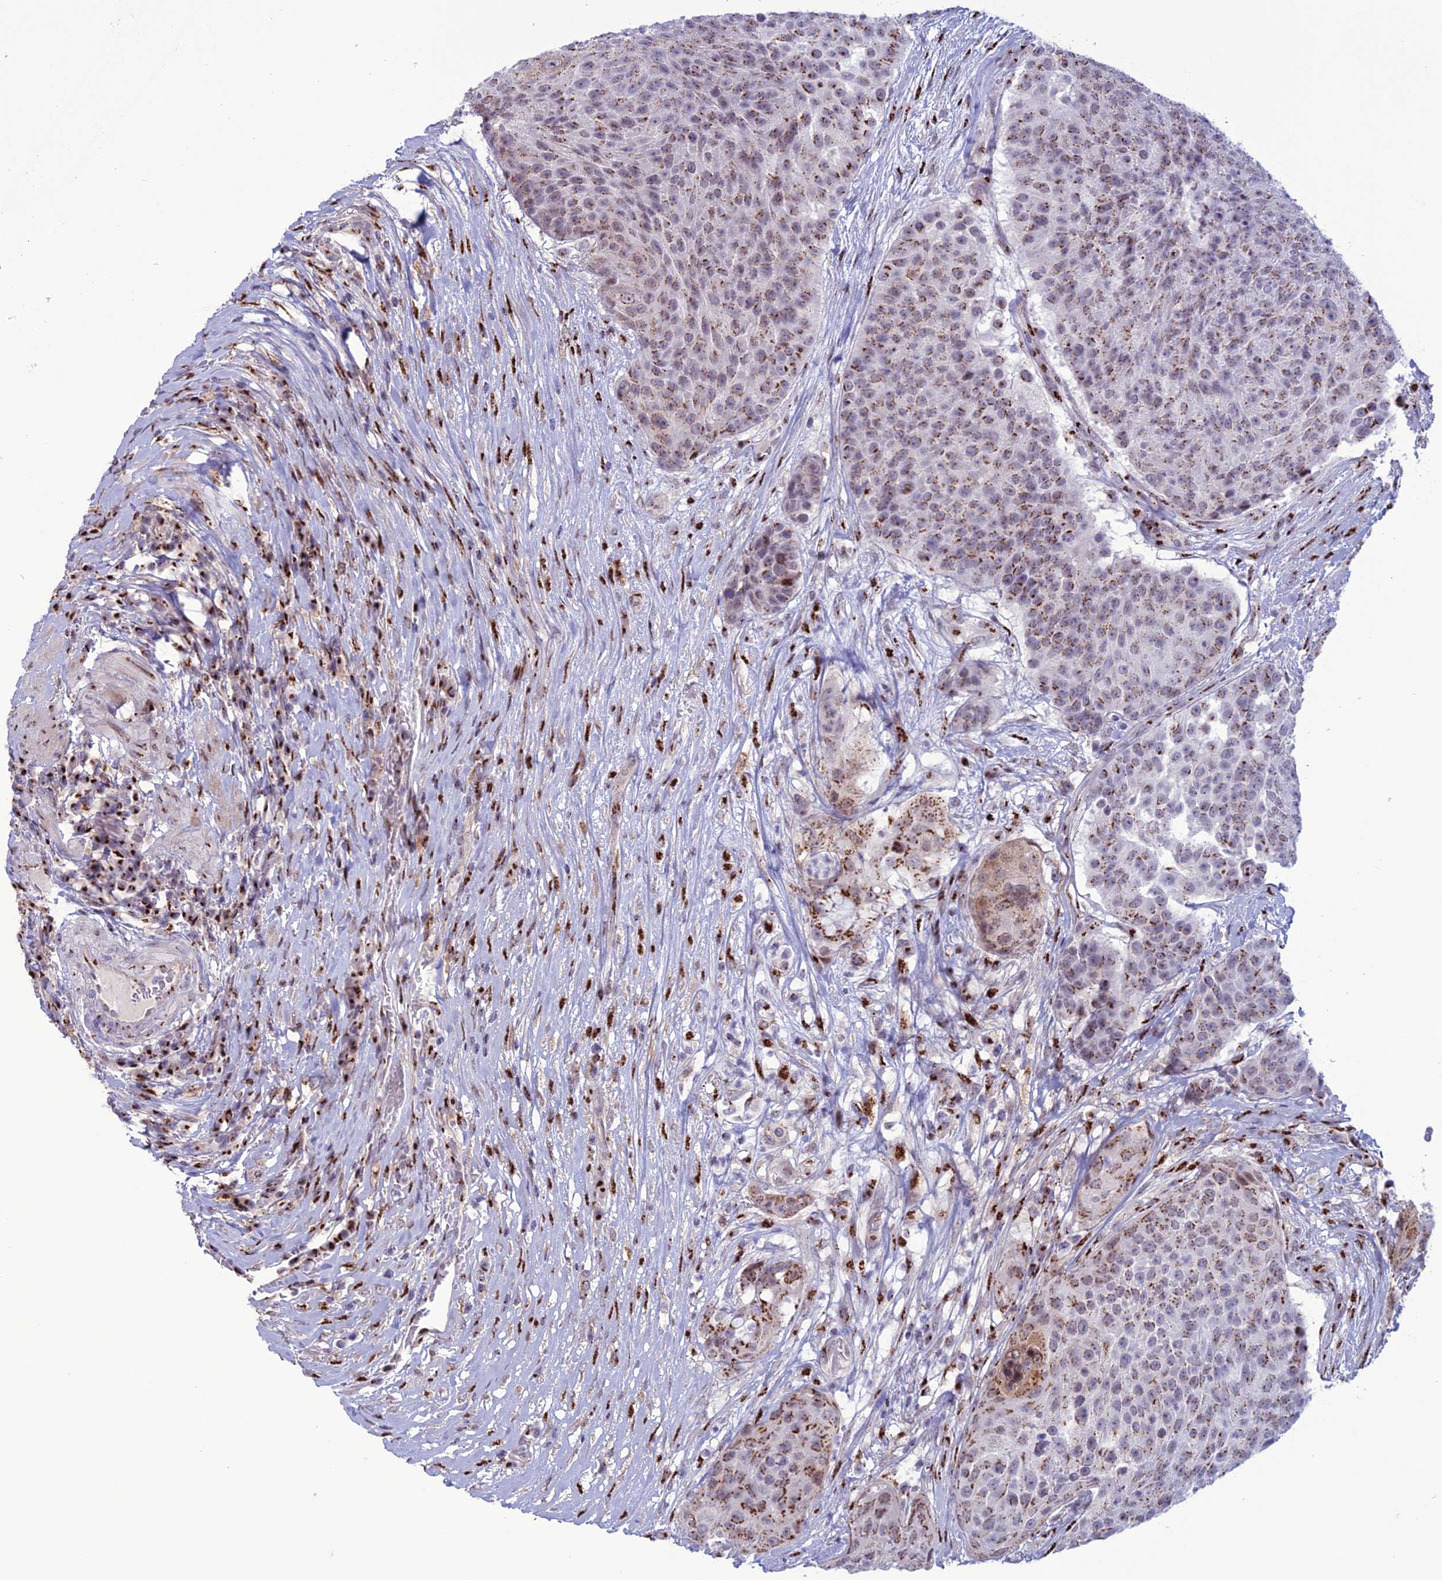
{"staining": {"intensity": "strong", "quantity": "25%-75%", "location": "cytoplasmic/membranous"}, "tissue": "urothelial cancer", "cell_type": "Tumor cells", "image_type": "cancer", "snomed": [{"axis": "morphology", "description": "Urothelial carcinoma, High grade"}, {"axis": "topography", "description": "Urinary bladder"}], "caption": "Tumor cells exhibit strong cytoplasmic/membranous expression in about 25%-75% of cells in high-grade urothelial carcinoma.", "gene": "PLEKHA4", "patient": {"sex": "female", "age": 63}}